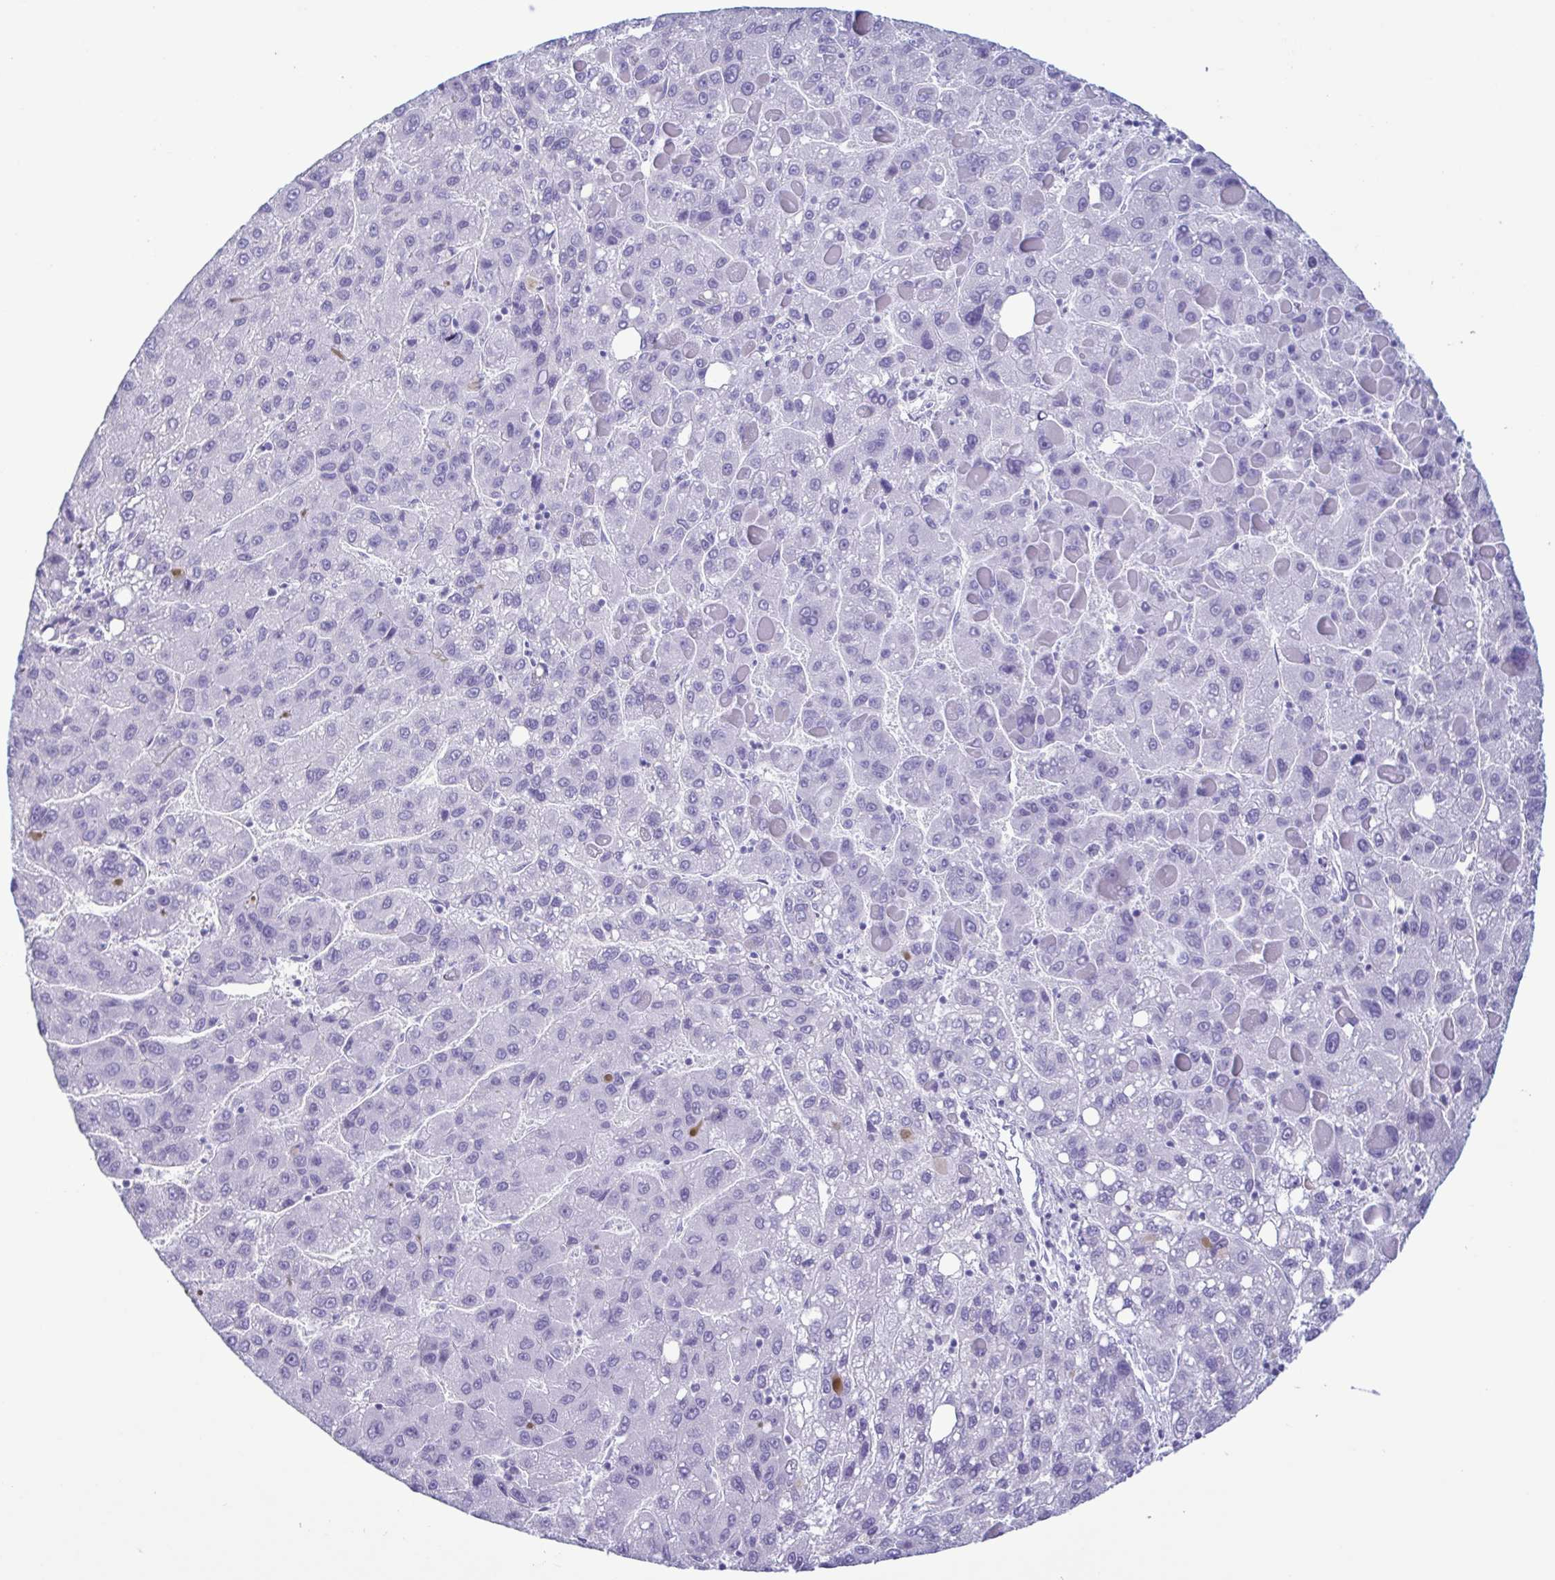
{"staining": {"intensity": "negative", "quantity": "none", "location": "none"}, "tissue": "liver cancer", "cell_type": "Tumor cells", "image_type": "cancer", "snomed": [{"axis": "morphology", "description": "Carcinoma, Hepatocellular, NOS"}, {"axis": "topography", "description": "Liver"}], "caption": "Human liver hepatocellular carcinoma stained for a protein using immunohistochemistry (IHC) exhibits no expression in tumor cells.", "gene": "LTF", "patient": {"sex": "female", "age": 82}}